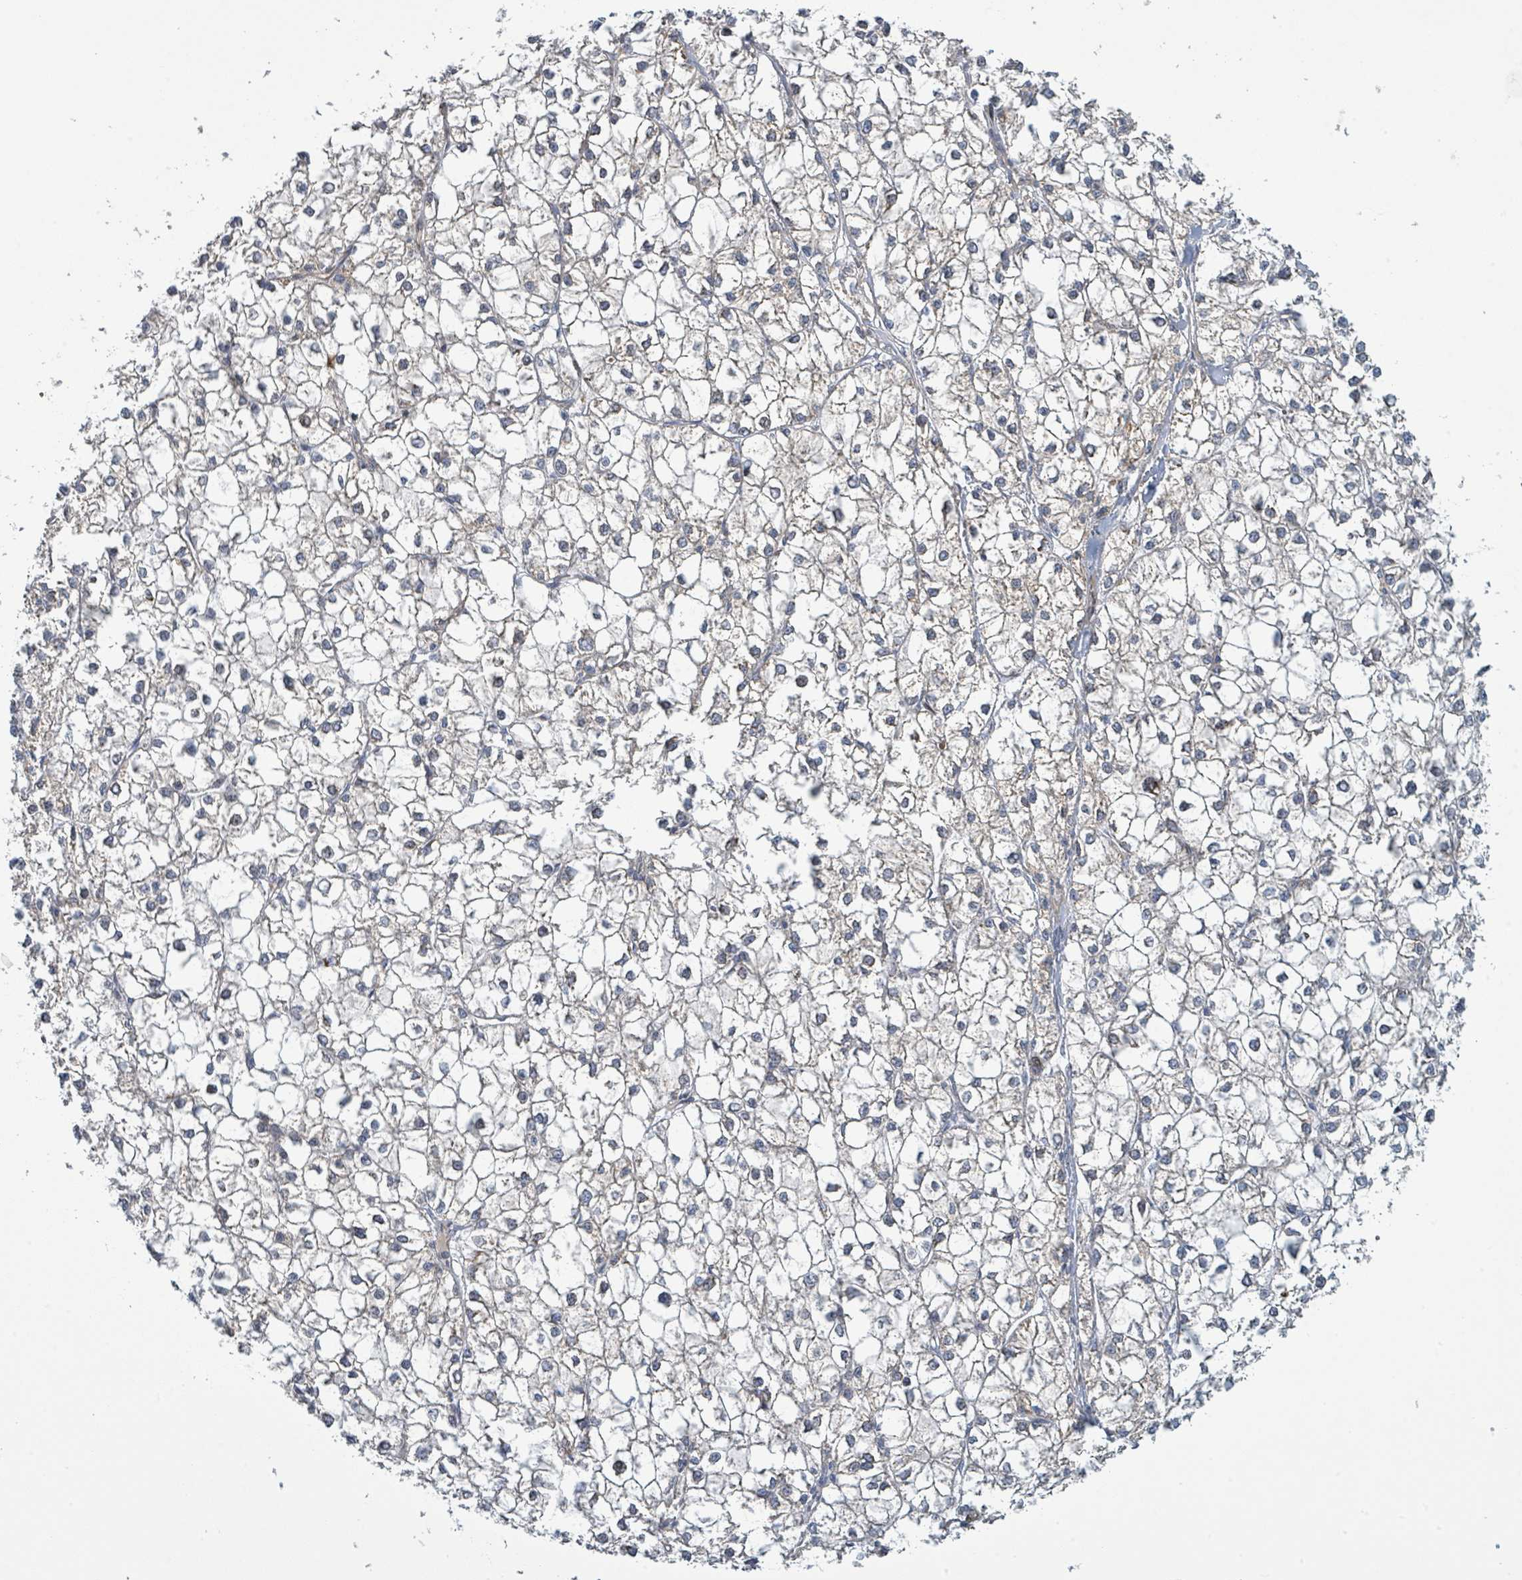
{"staining": {"intensity": "negative", "quantity": "none", "location": "none"}, "tissue": "liver cancer", "cell_type": "Tumor cells", "image_type": "cancer", "snomed": [{"axis": "morphology", "description": "Carcinoma, Hepatocellular, NOS"}, {"axis": "topography", "description": "Liver"}], "caption": "Immunohistochemistry photomicrograph of neoplastic tissue: liver hepatocellular carcinoma stained with DAB exhibits no significant protein staining in tumor cells. (DAB (3,3'-diaminobenzidine) IHC, high magnification).", "gene": "CFAP210", "patient": {"sex": "female", "age": 43}}